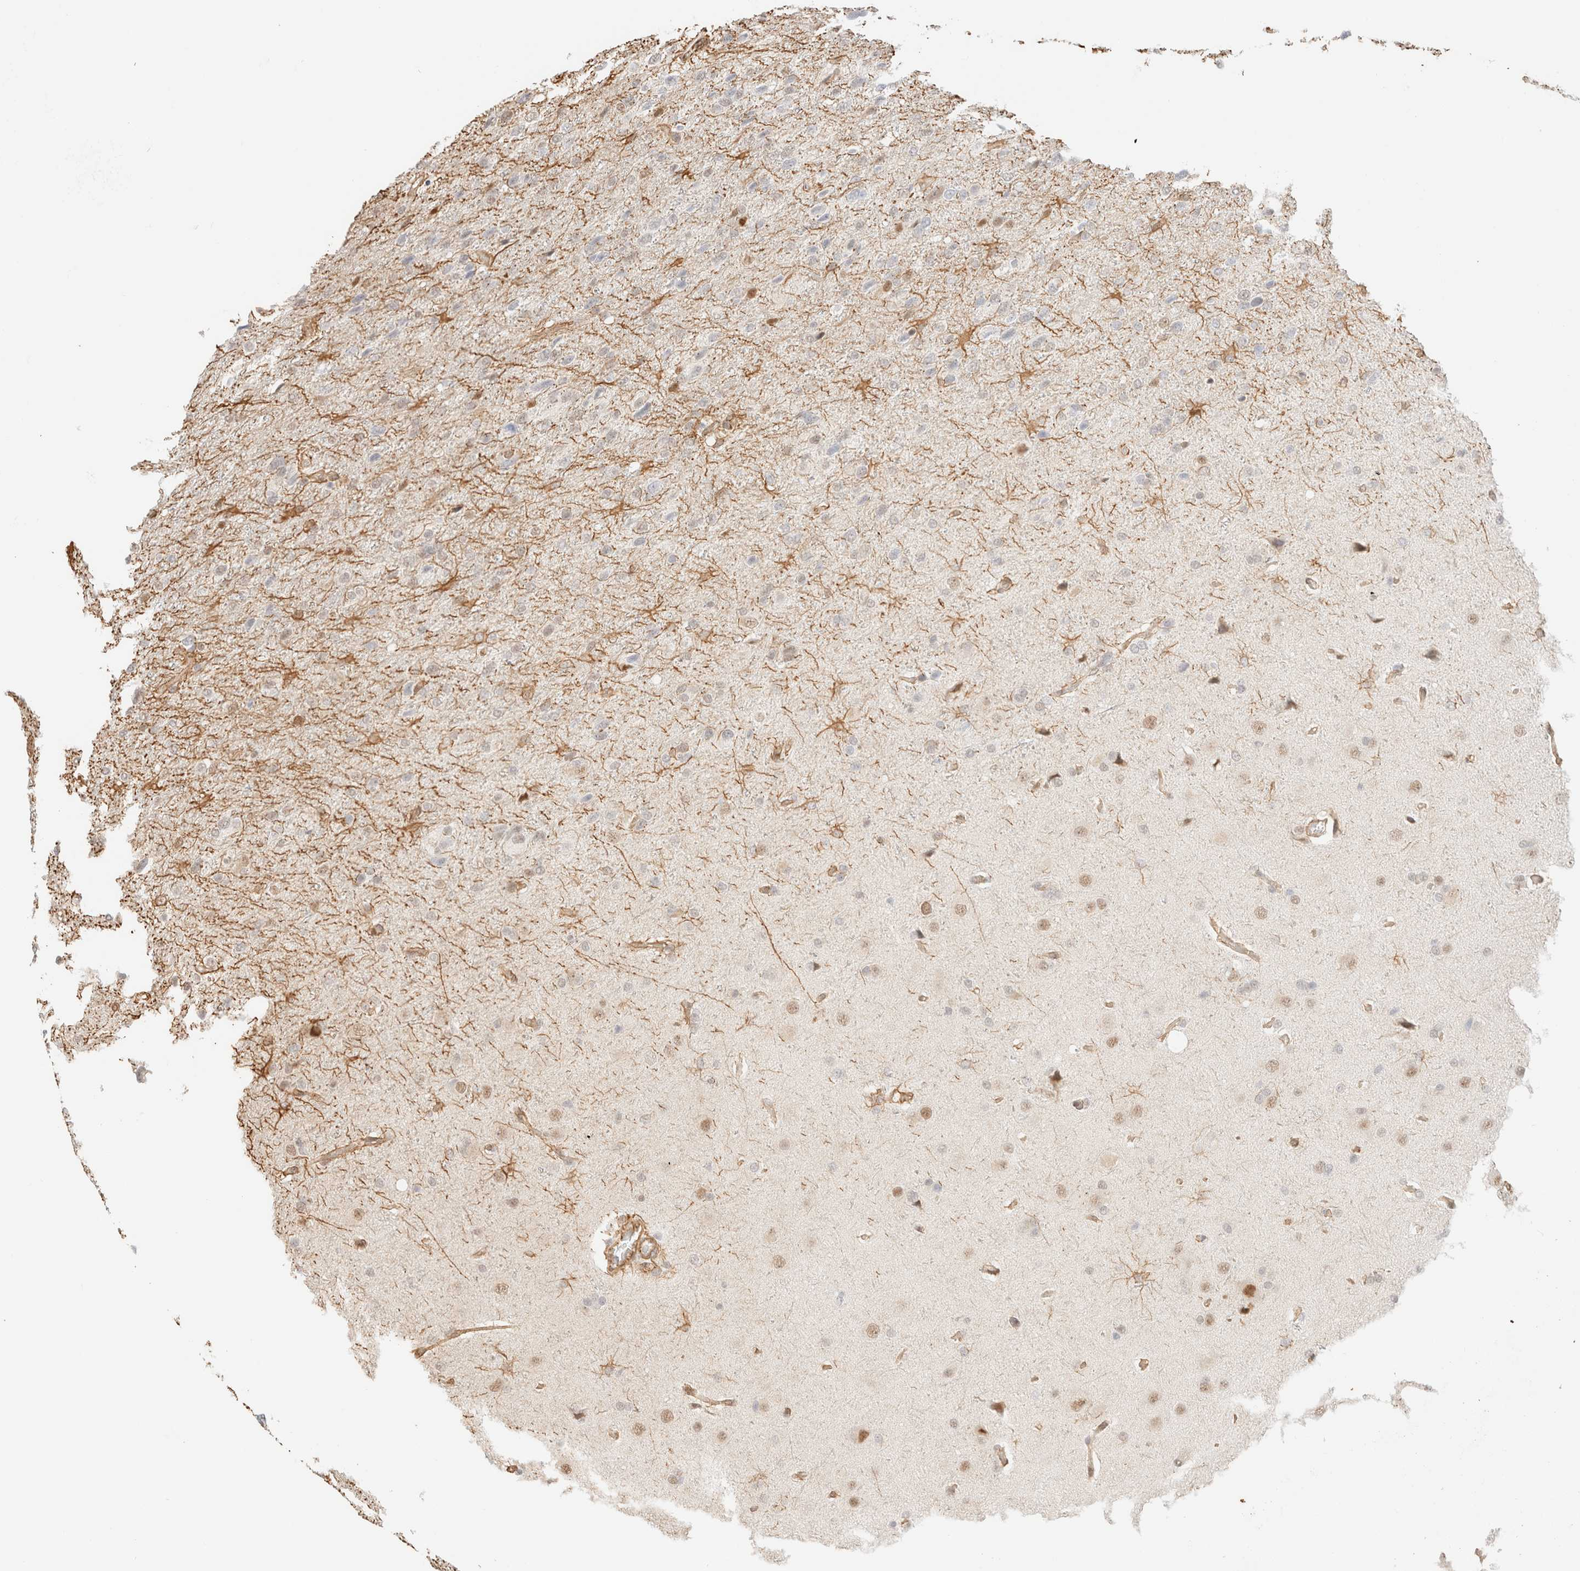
{"staining": {"intensity": "moderate", "quantity": "<25%", "location": "nuclear"}, "tissue": "glioma", "cell_type": "Tumor cells", "image_type": "cancer", "snomed": [{"axis": "morphology", "description": "Glioma, malignant, High grade"}, {"axis": "topography", "description": "Brain"}], "caption": "Approximately <25% of tumor cells in glioma demonstrate moderate nuclear protein positivity as visualized by brown immunohistochemical staining.", "gene": "ARID5A", "patient": {"sex": "female", "age": 58}}